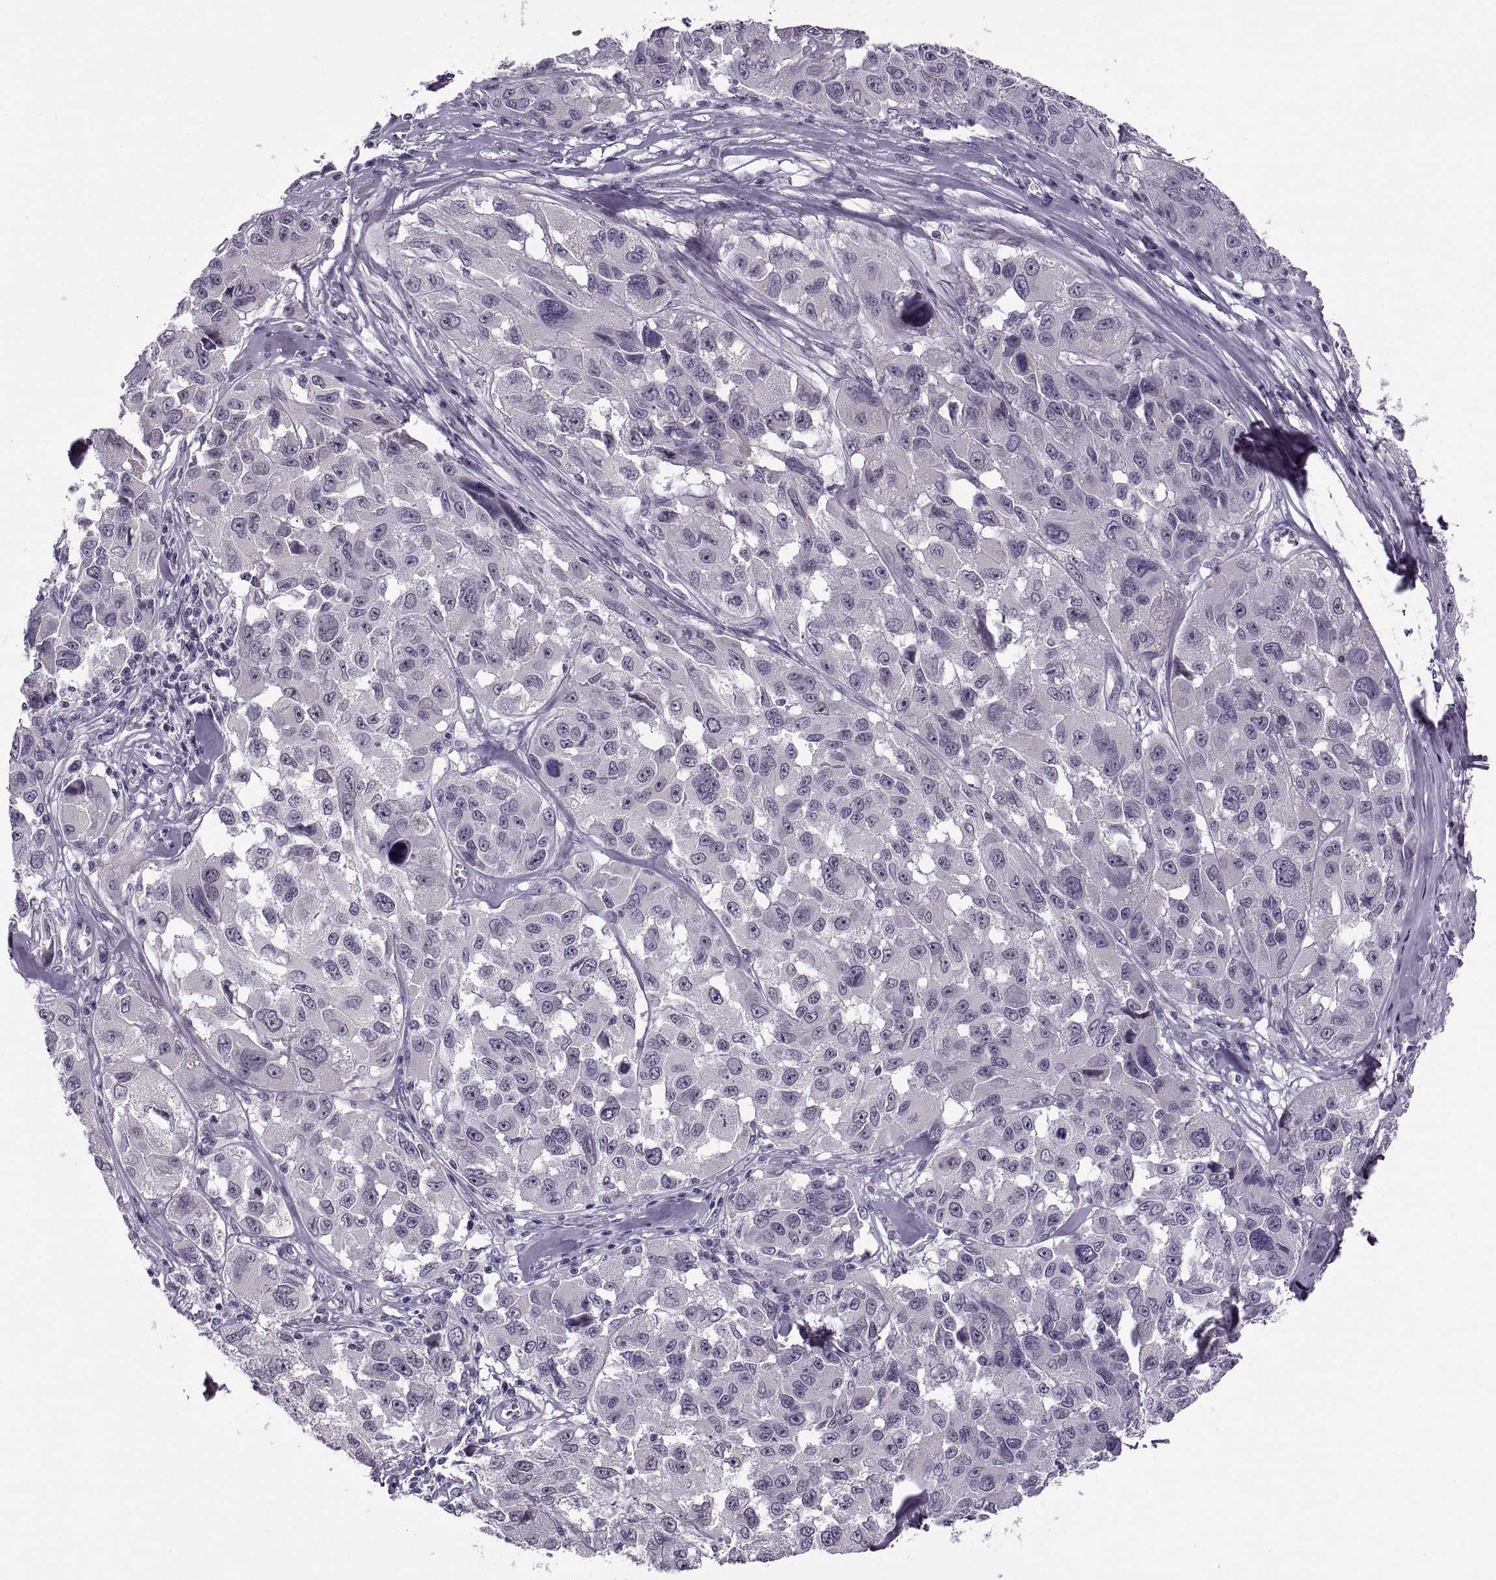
{"staining": {"intensity": "negative", "quantity": "none", "location": "none"}, "tissue": "melanoma", "cell_type": "Tumor cells", "image_type": "cancer", "snomed": [{"axis": "morphology", "description": "Malignant melanoma, NOS"}, {"axis": "topography", "description": "Skin"}], "caption": "A histopathology image of human malignant melanoma is negative for staining in tumor cells.", "gene": "MAGEB1", "patient": {"sex": "female", "age": 66}}